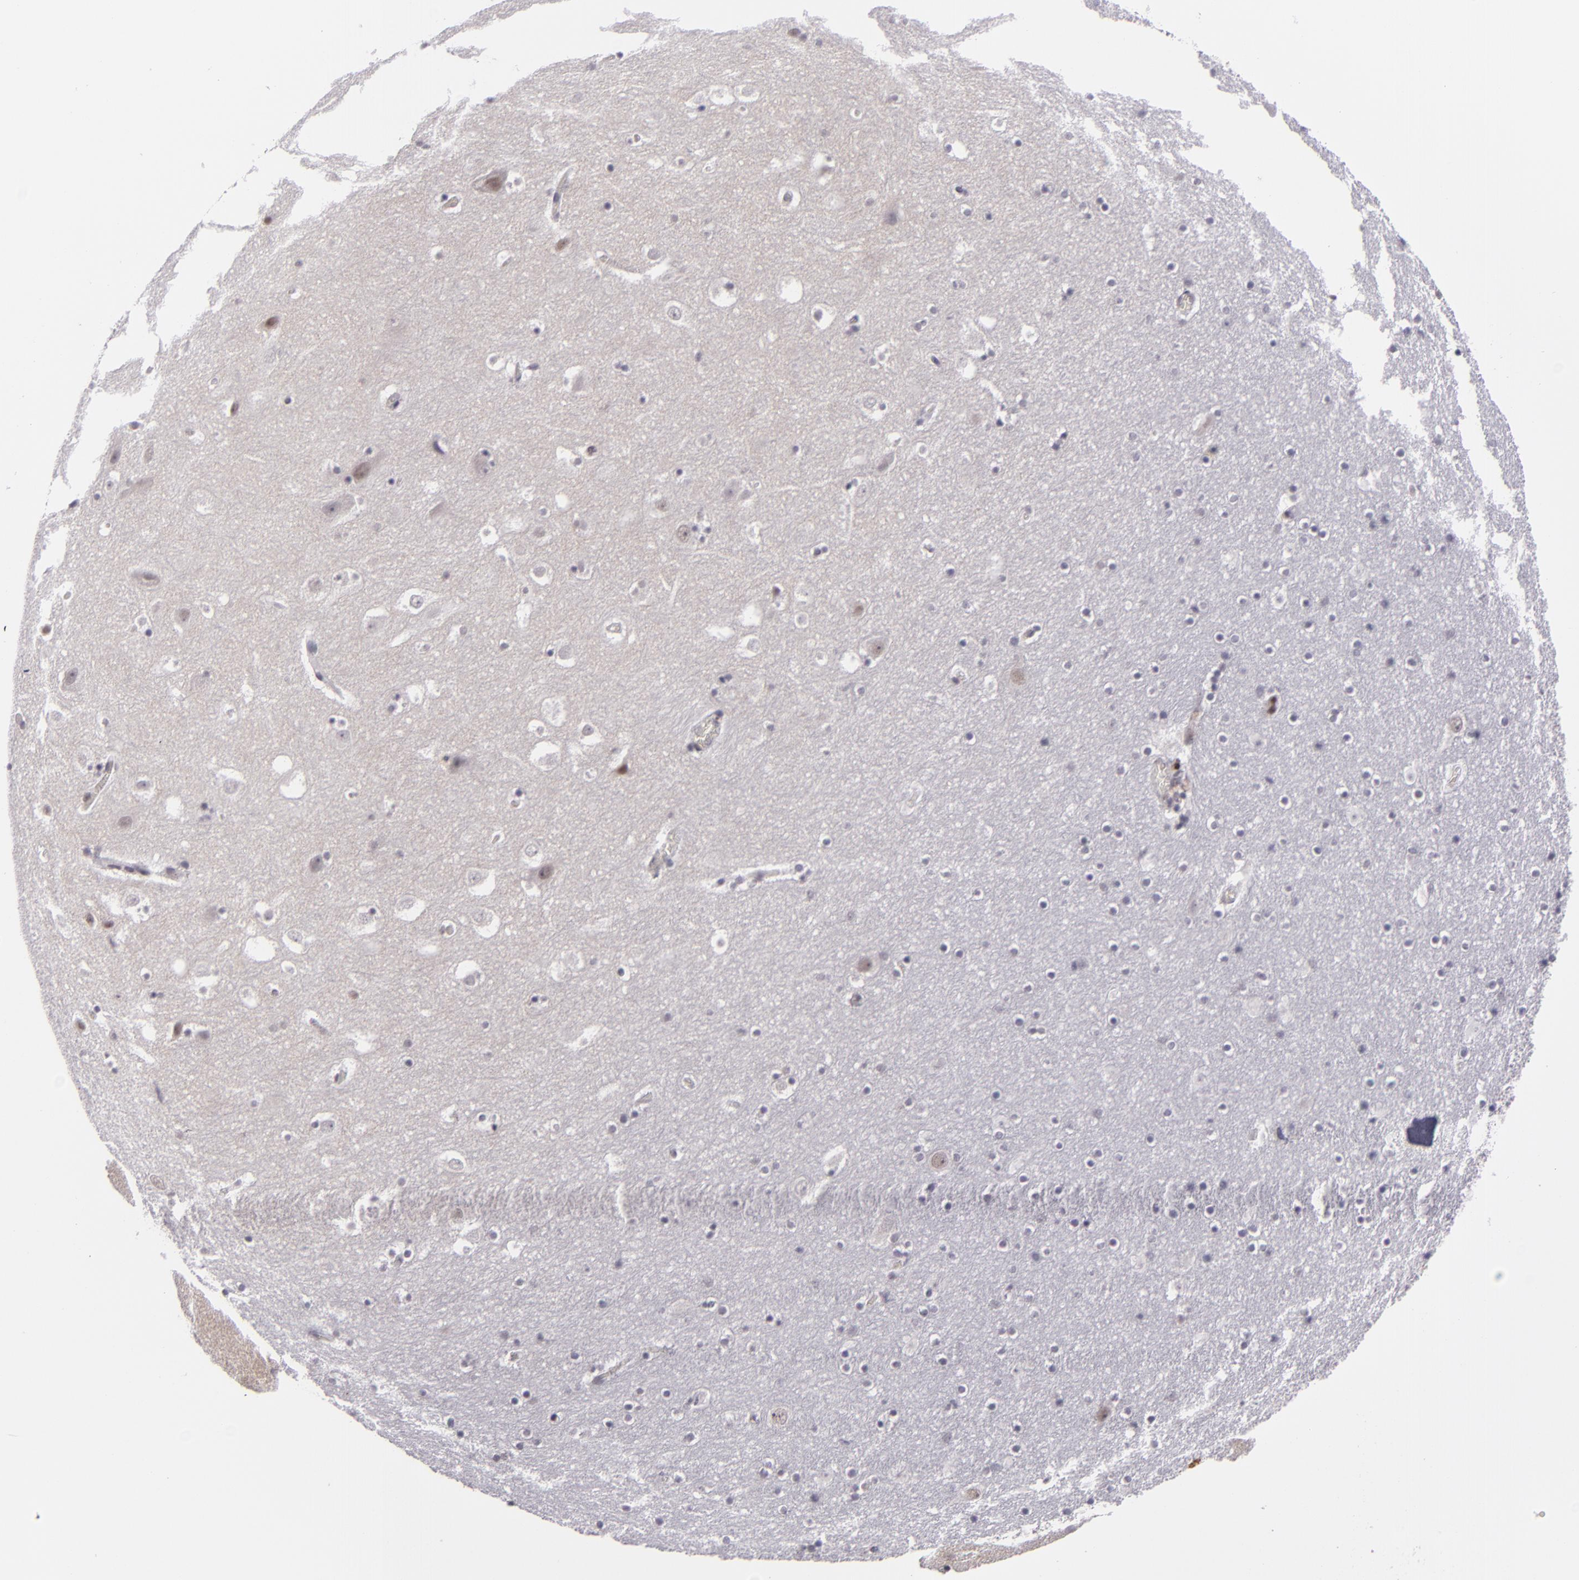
{"staining": {"intensity": "negative", "quantity": "none", "location": "none"}, "tissue": "hippocampus", "cell_type": "Glial cells", "image_type": "normal", "snomed": [{"axis": "morphology", "description": "Normal tissue, NOS"}, {"axis": "topography", "description": "Hippocampus"}], "caption": "The histopathology image exhibits no staining of glial cells in benign hippocampus. (DAB (3,3'-diaminobenzidine) immunohistochemistry (IHC) visualized using brightfield microscopy, high magnification).", "gene": "ZNF205", "patient": {"sex": "male", "age": 45}}